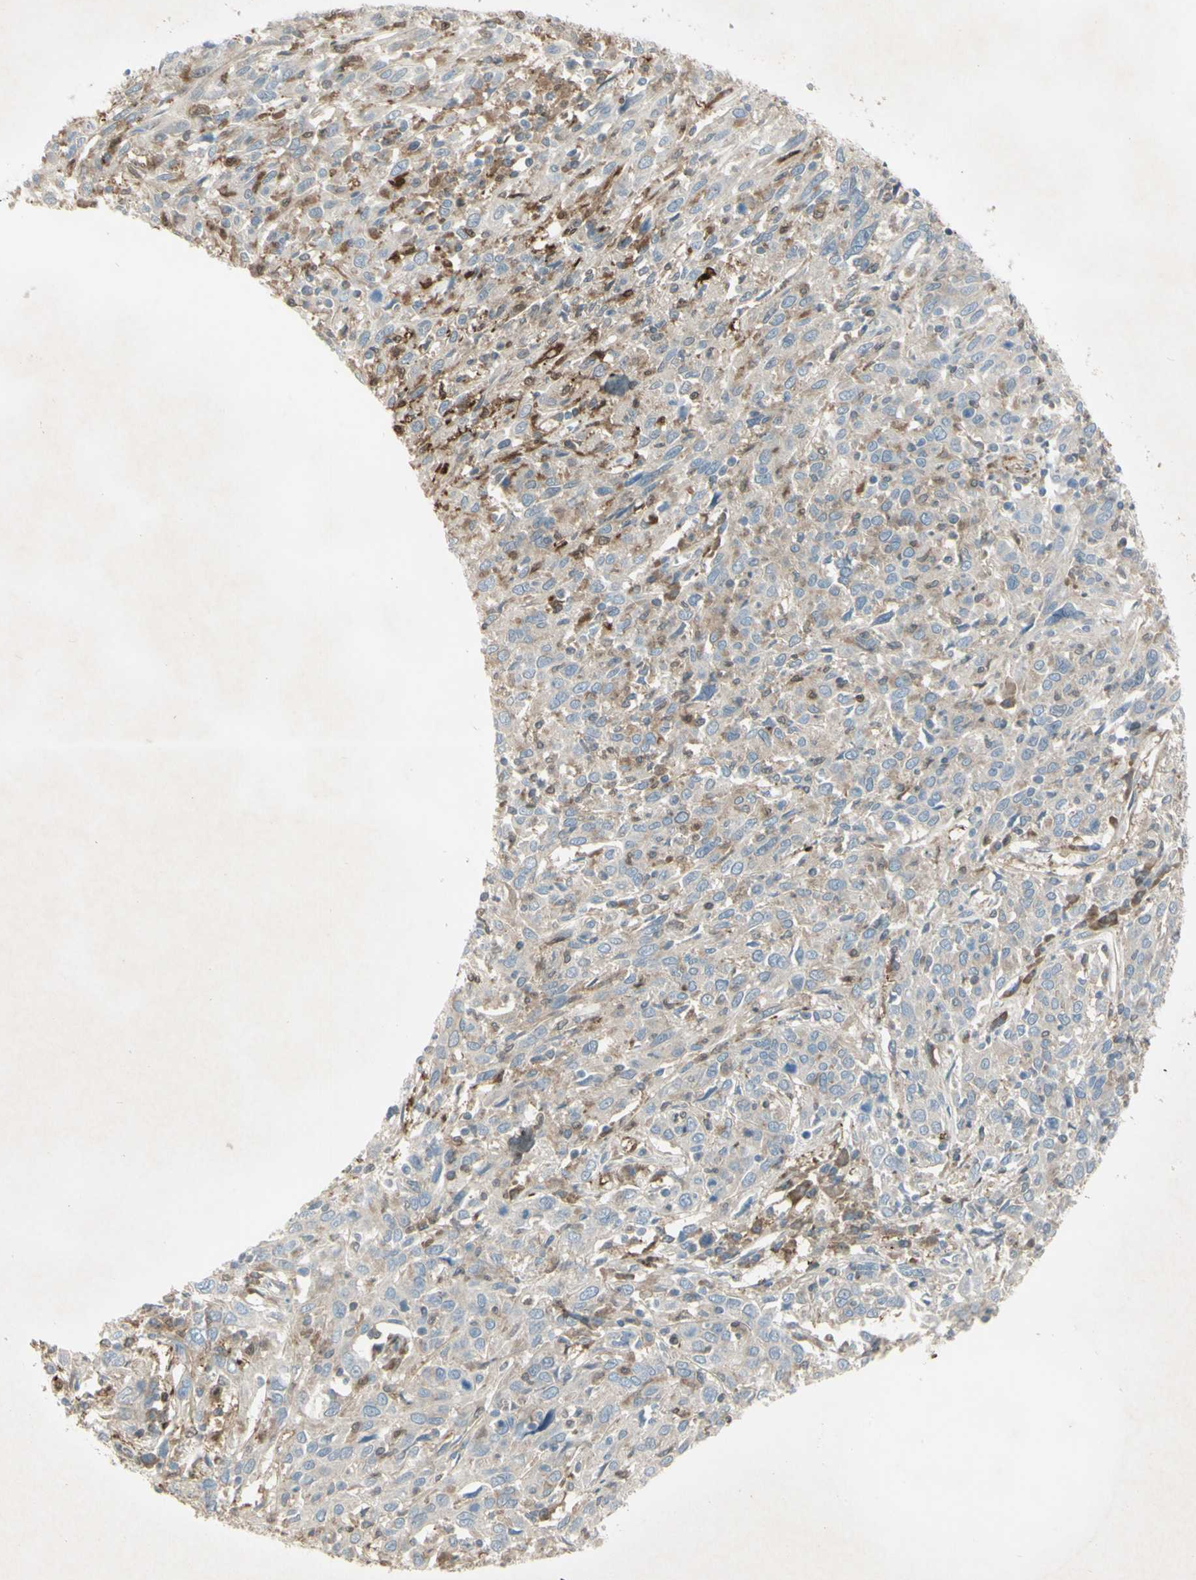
{"staining": {"intensity": "weak", "quantity": "25%-75%", "location": "cytoplasmic/membranous"}, "tissue": "cervical cancer", "cell_type": "Tumor cells", "image_type": "cancer", "snomed": [{"axis": "morphology", "description": "Squamous cell carcinoma, NOS"}, {"axis": "topography", "description": "Cervix"}], "caption": "Tumor cells show weak cytoplasmic/membranous positivity in about 25%-75% of cells in squamous cell carcinoma (cervical).", "gene": "C1orf159", "patient": {"sex": "female", "age": 46}}